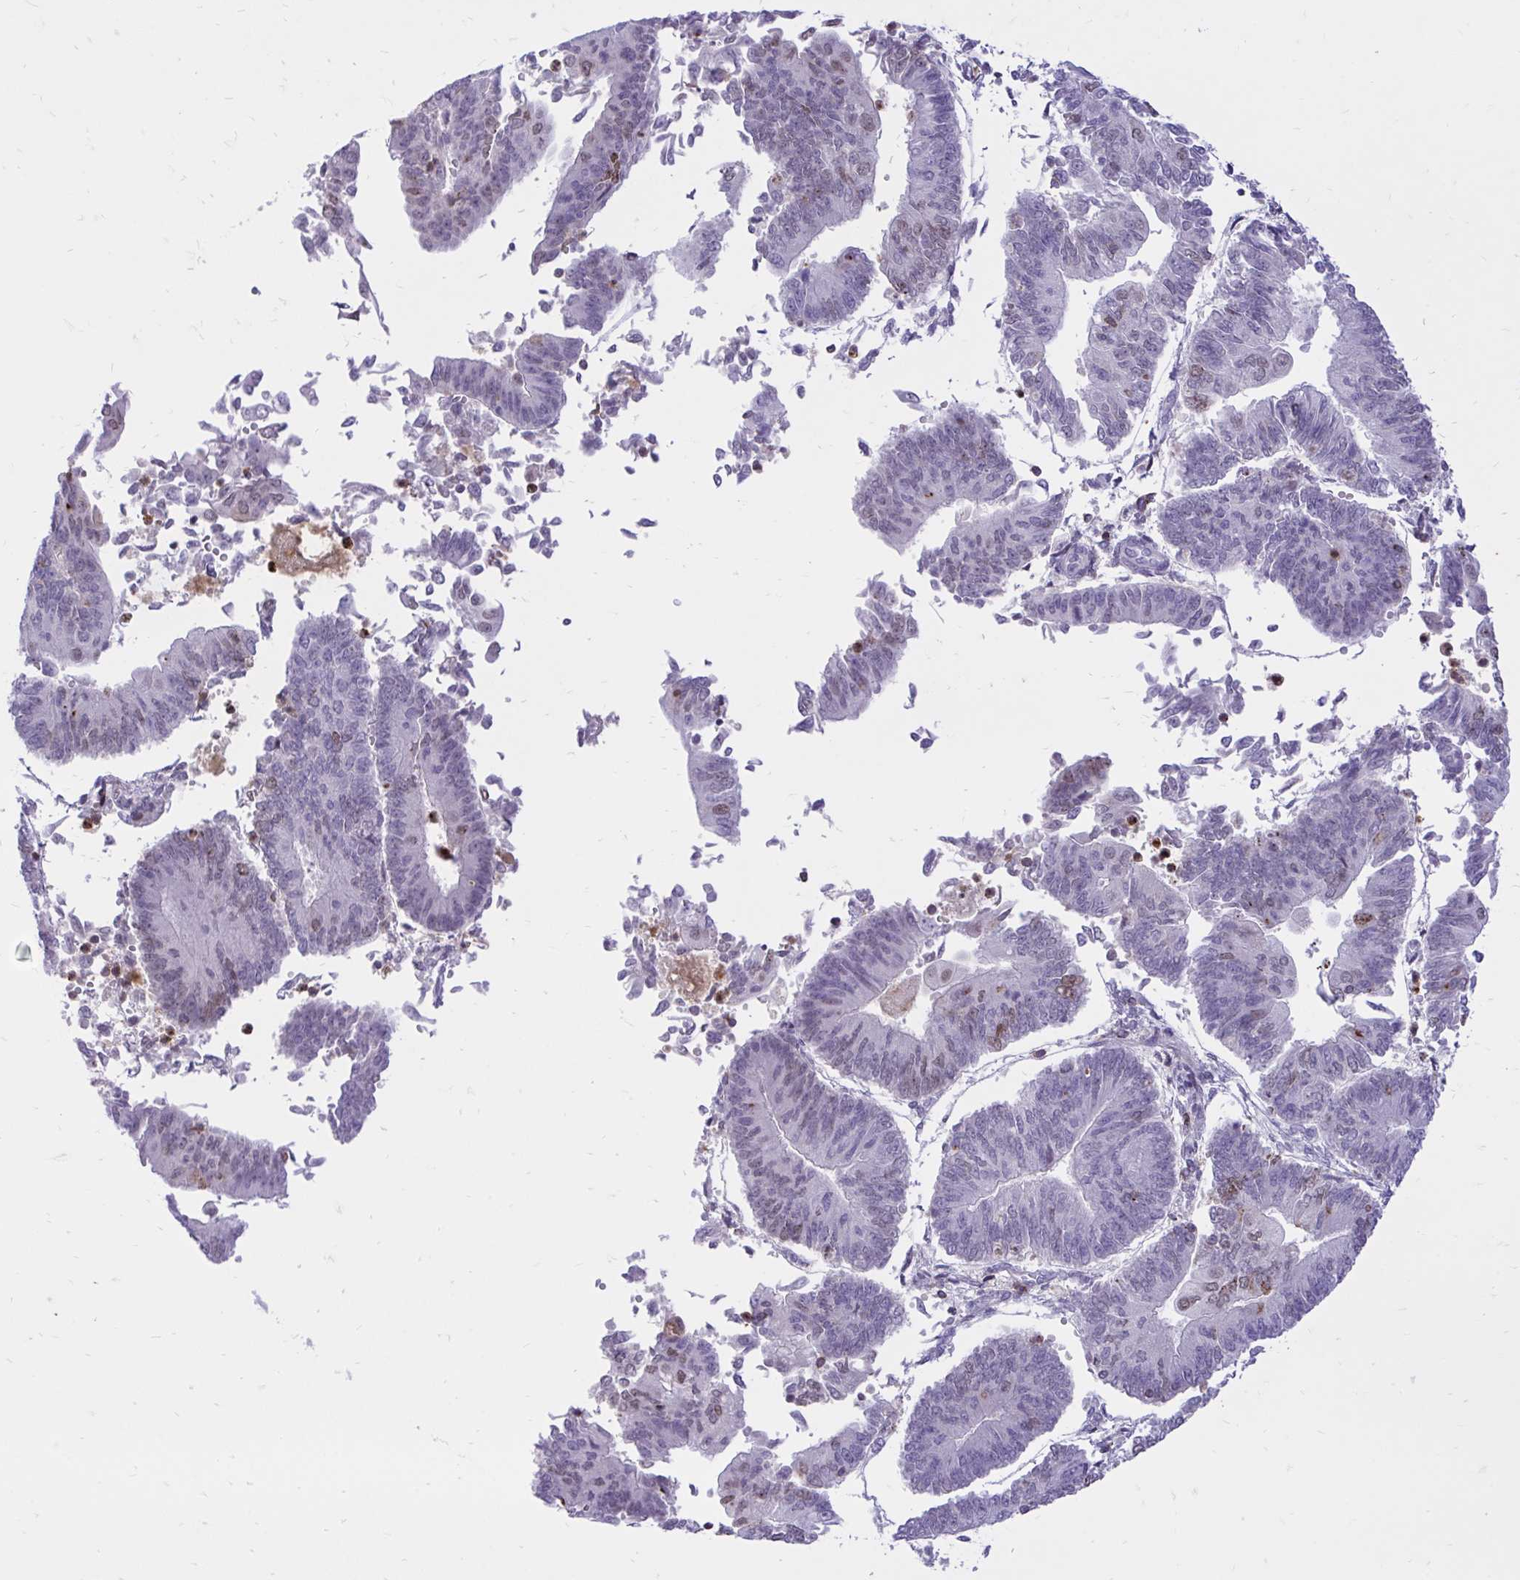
{"staining": {"intensity": "weak", "quantity": "<25%", "location": "nuclear"}, "tissue": "endometrial cancer", "cell_type": "Tumor cells", "image_type": "cancer", "snomed": [{"axis": "morphology", "description": "Adenocarcinoma, NOS"}, {"axis": "topography", "description": "Endometrium"}], "caption": "Endometrial cancer (adenocarcinoma) was stained to show a protein in brown. There is no significant positivity in tumor cells.", "gene": "CXCL8", "patient": {"sex": "female", "age": 65}}